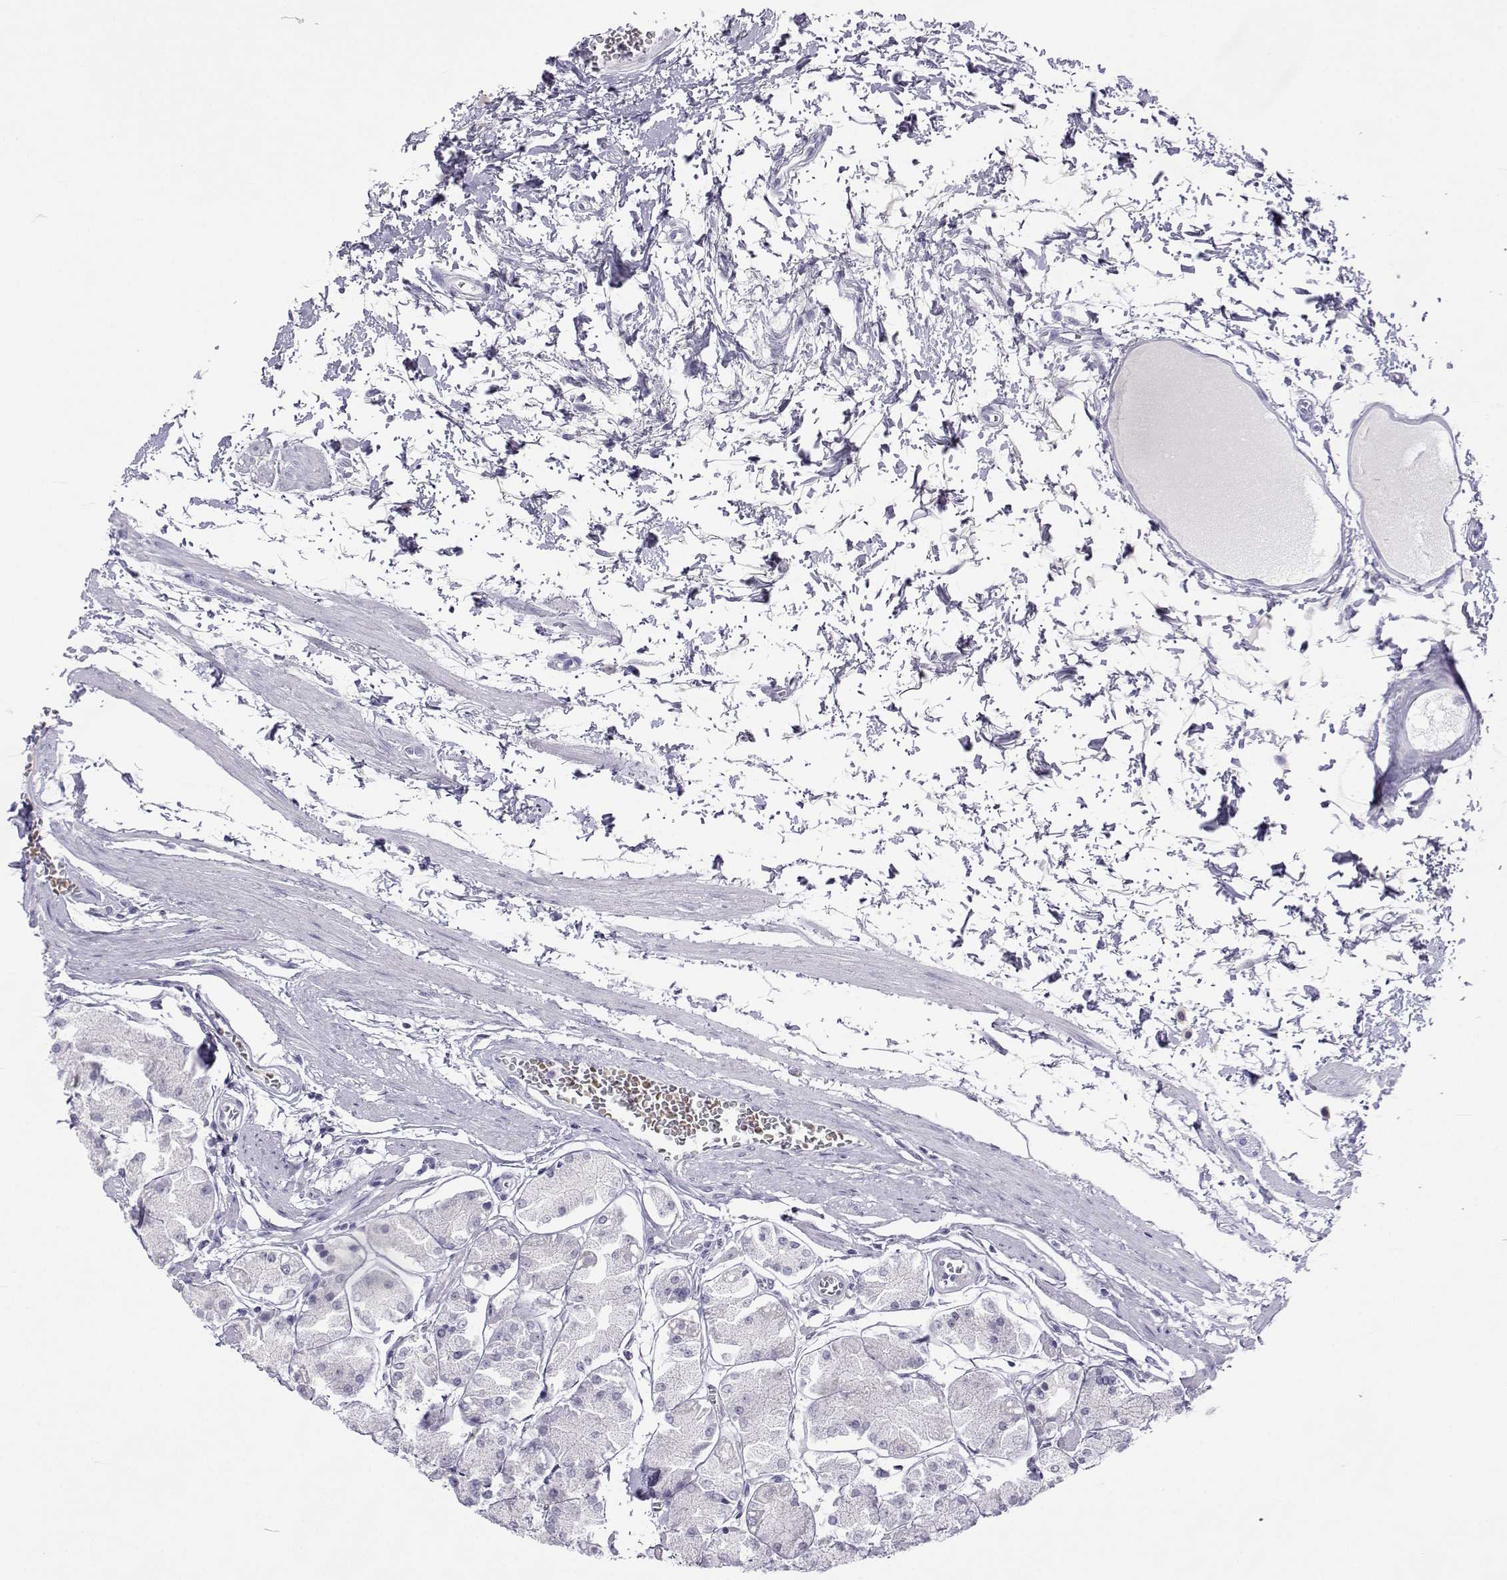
{"staining": {"intensity": "negative", "quantity": "none", "location": "none"}, "tissue": "stomach", "cell_type": "Glandular cells", "image_type": "normal", "snomed": [{"axis": "morphology", "description": "Normal tissue, NOS"}, {"axis": "topography", "description": "Stomach, upper"}], "caption": "An immunohistochemistry micrograph of normal stomach is shown. There is no staining in glandular cells of stomach.", "gene": "ACTL7A", "patient": {"sex": "male", "age": 60}}